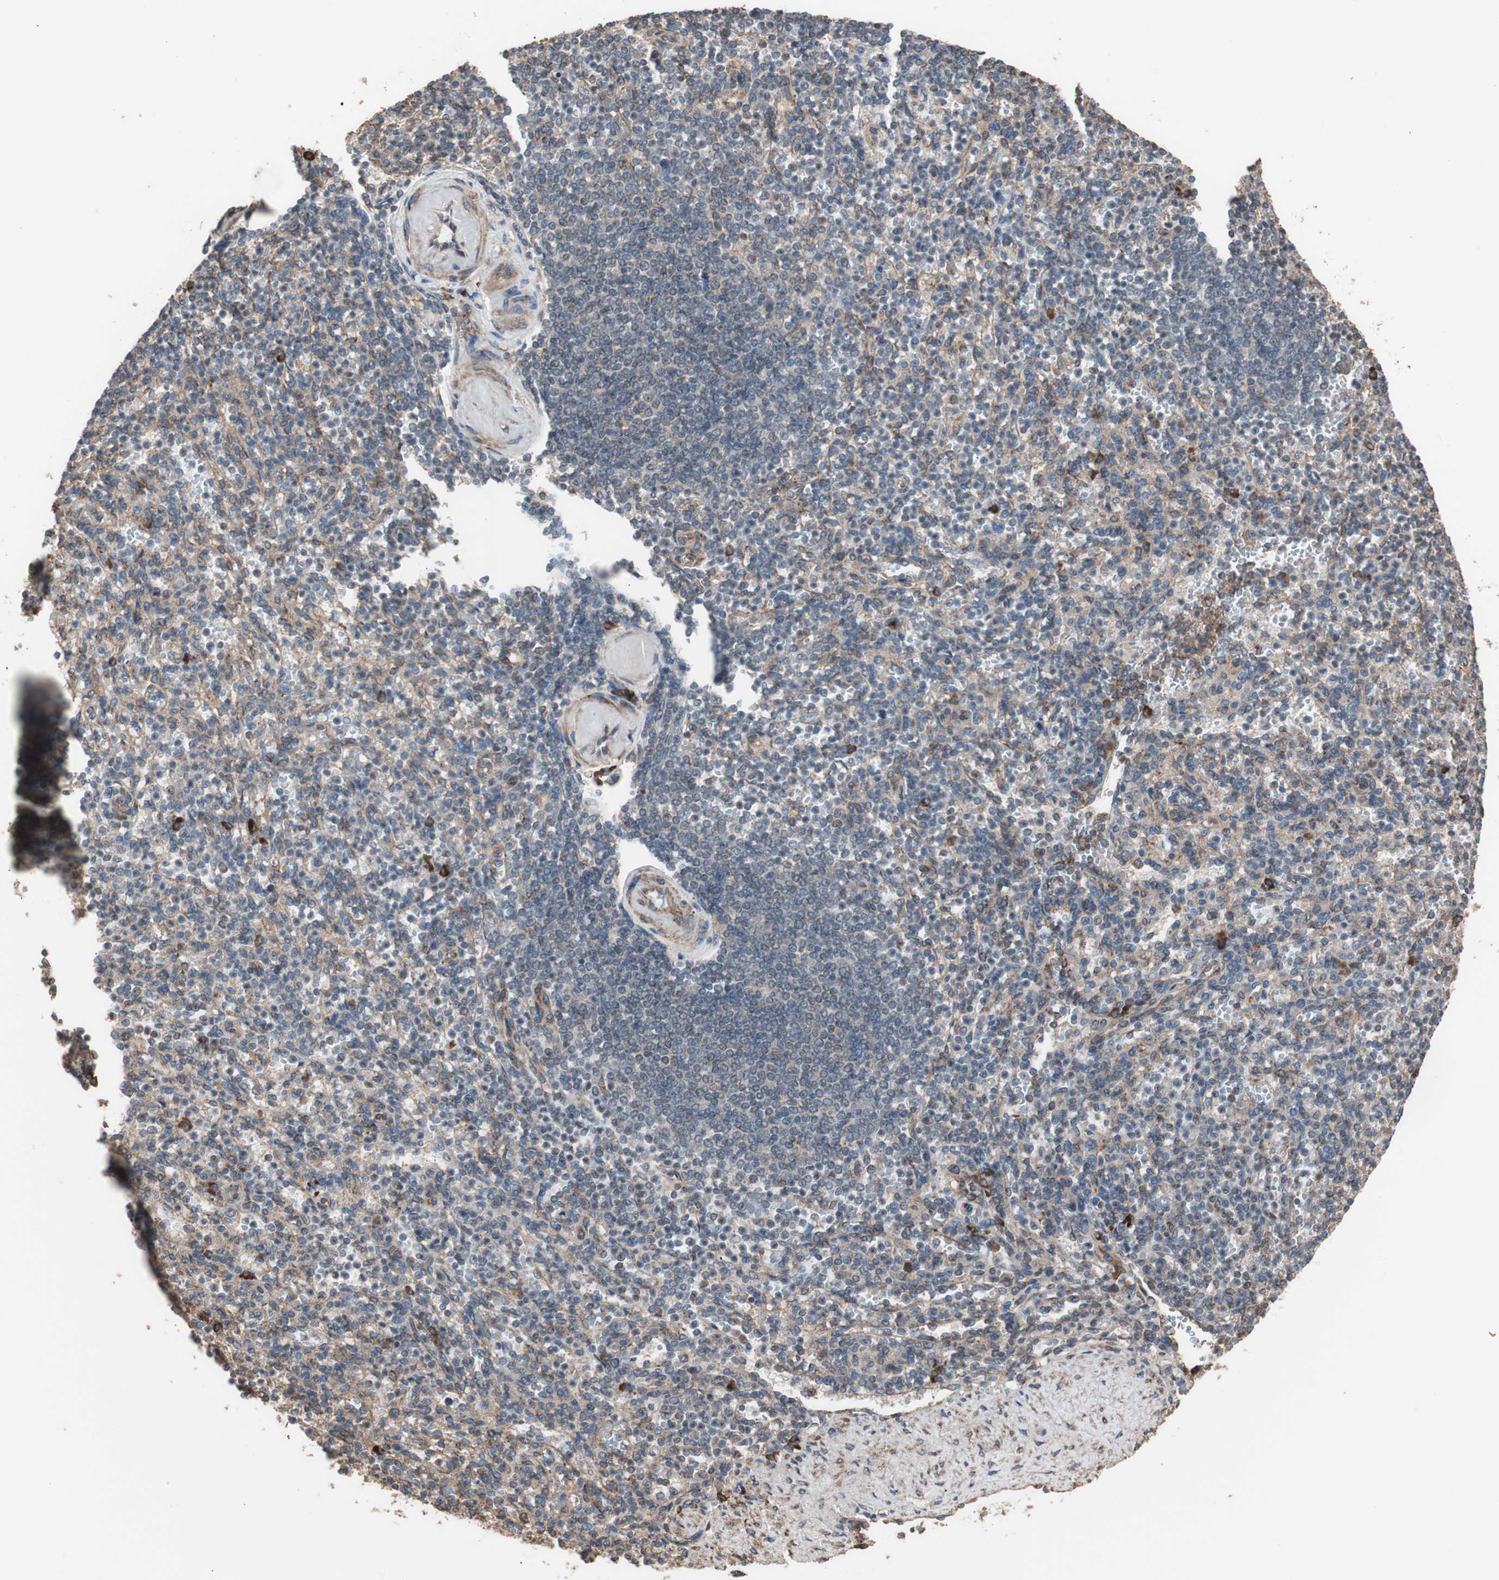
{"staining": {"intensity": "moderate", "quantity": "<25%", "location": "cytoplasmic/membranous"}, "tissue": "spleen", "cell_type": "Cells in red pulp", "image_type": "normal", "snomed": [{"axis": "morphology", "description": "Normal tissue, NOS"}, {"axis": "topography", "description": "Spleen"}], "caption": "This micrograph demonstrates IHC staining of benign spleen, with low moderate cytoplasmic/membranous positivity in approximately <25% of cells in red pulp.", "gene": "LZTS1", "patient": {"sex": "female", "age": 74}}